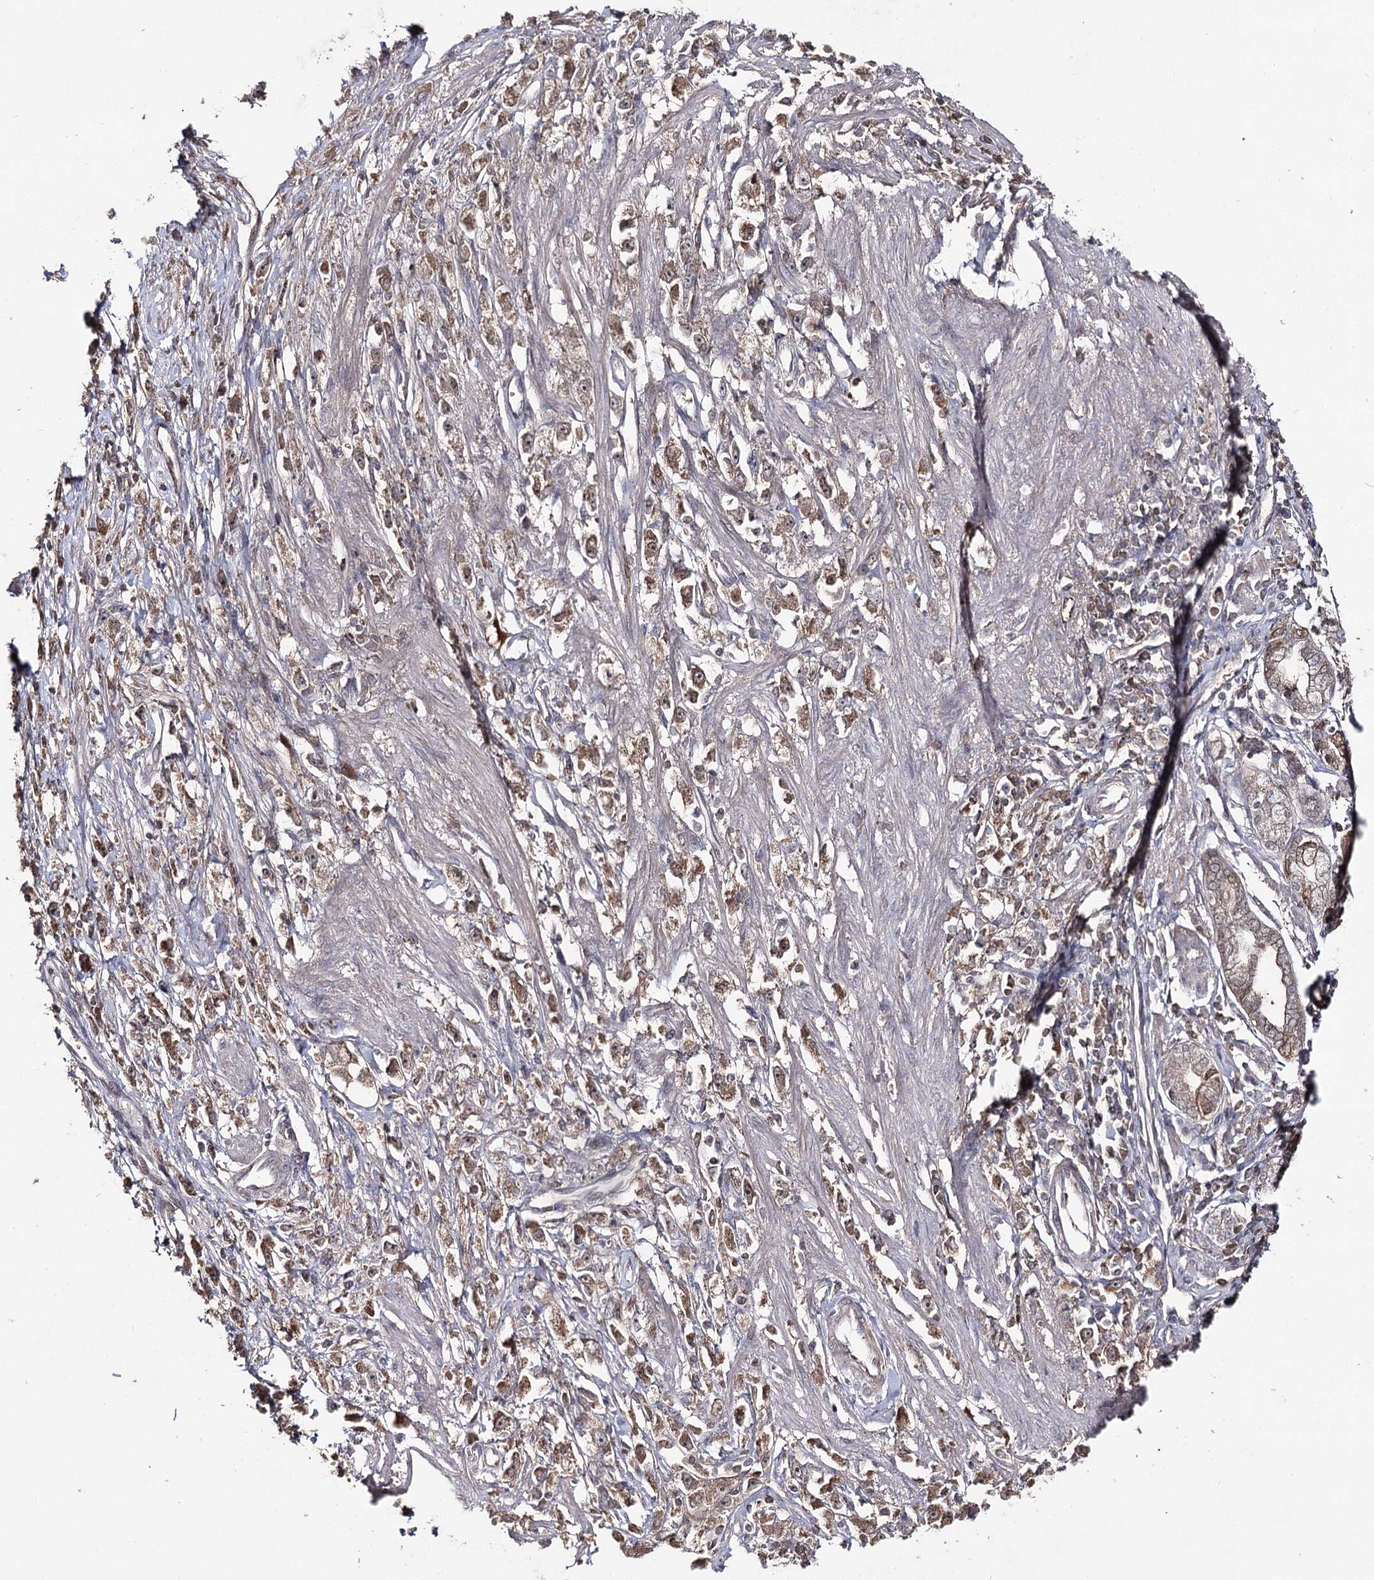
{"staining": {"intensity": "moderate", "quantity": ">75%", "location": "cytoplasmic/membranous"}, "tissue": "stomach cancer", "cell_type": "Tumor cells", "image_type": "cancer", "snomed": [{"axis": "morphology", "description": "Adenocarcinoma, NOS"}, {"axis": "topography", "description": "Stomach"}], "caption": "Tumor cells reveal moderate cytoplasmic/membranous positivity in approximately >75% of cells in stomach cancer.", "gene": "SYNGR3", "patient": {"sex": "female", "age": 59}}